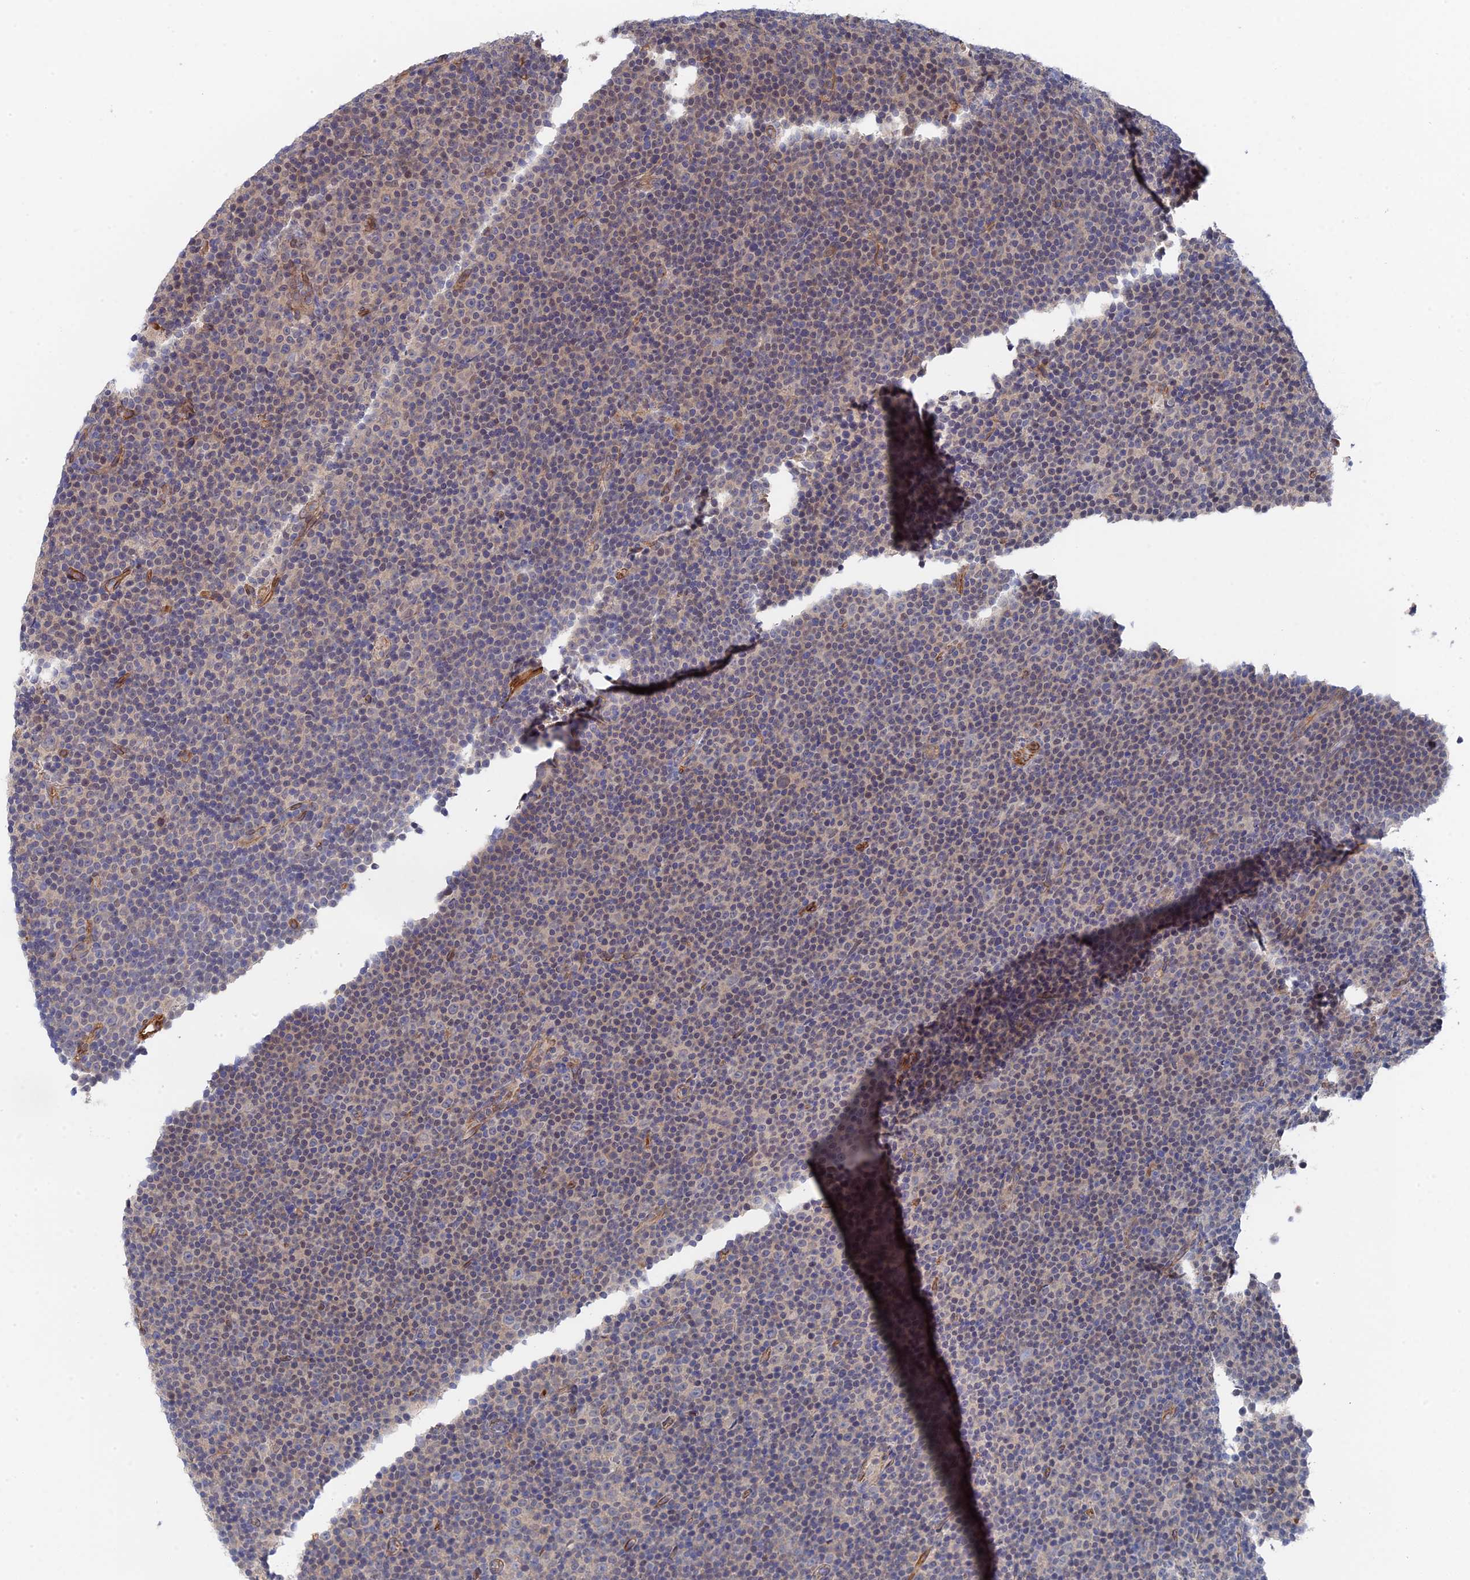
{"staining": {"intensity": "negative", "quantity": "none", "location": "none"}, "tissue": "lymphoma", "cell_type": "Tumor cells", "image_type": "cancer", "snomed": [{"axis": "morphology", "description": "Malignant lymphoma, non-Hodgkin's type, Low grade"}, {"axis": "topography", "description": "Lymph node"}], "caption": "A photomicrograph of human malignant lymphoma, non-Hodgkin's type (low-grade) is negative for staining in tumor cells.", "gene": "MTHFSD", "patient": {"sex": "female", "age": 67}}